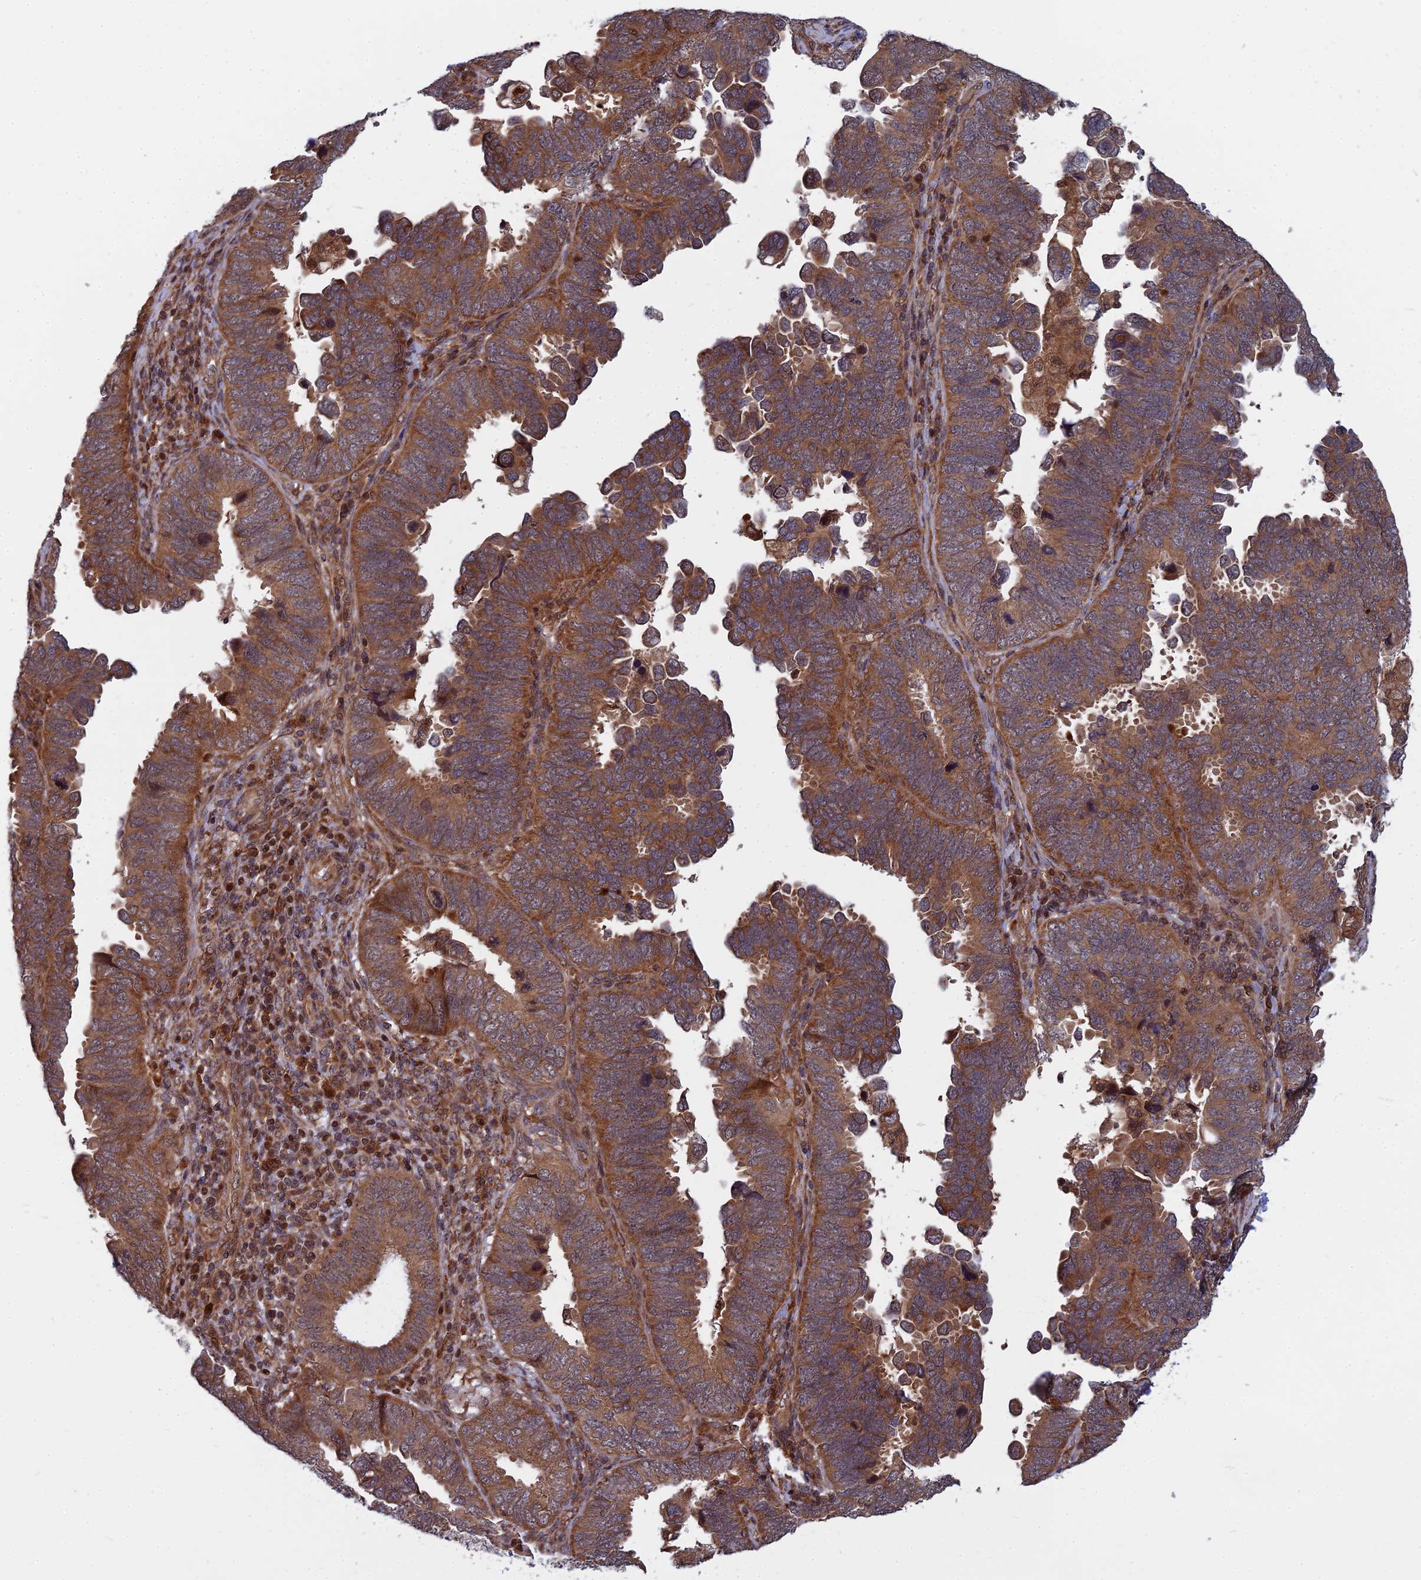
{"staining": {"intensity": "moderate", "quantity": ">75%", "location": "cytoplasmic/membranous"}, "tissue": "endometrial cancer", "cell_type": "Tumor cells", "image_type": "cancer", "snomed": [{"axis": "morphology", "description": "Adenocarcinoma, NOS"}, {"axis": "topography", "description": "Endometrium"}], "caption": "The immunohistochemical stain highlights moderate cytoplasmic/membranous staining in tumor cells of endometrial adenocarcinoma tissue.", "gene": "COMMD2", "patient": {"sex": "female", "age": 79}}